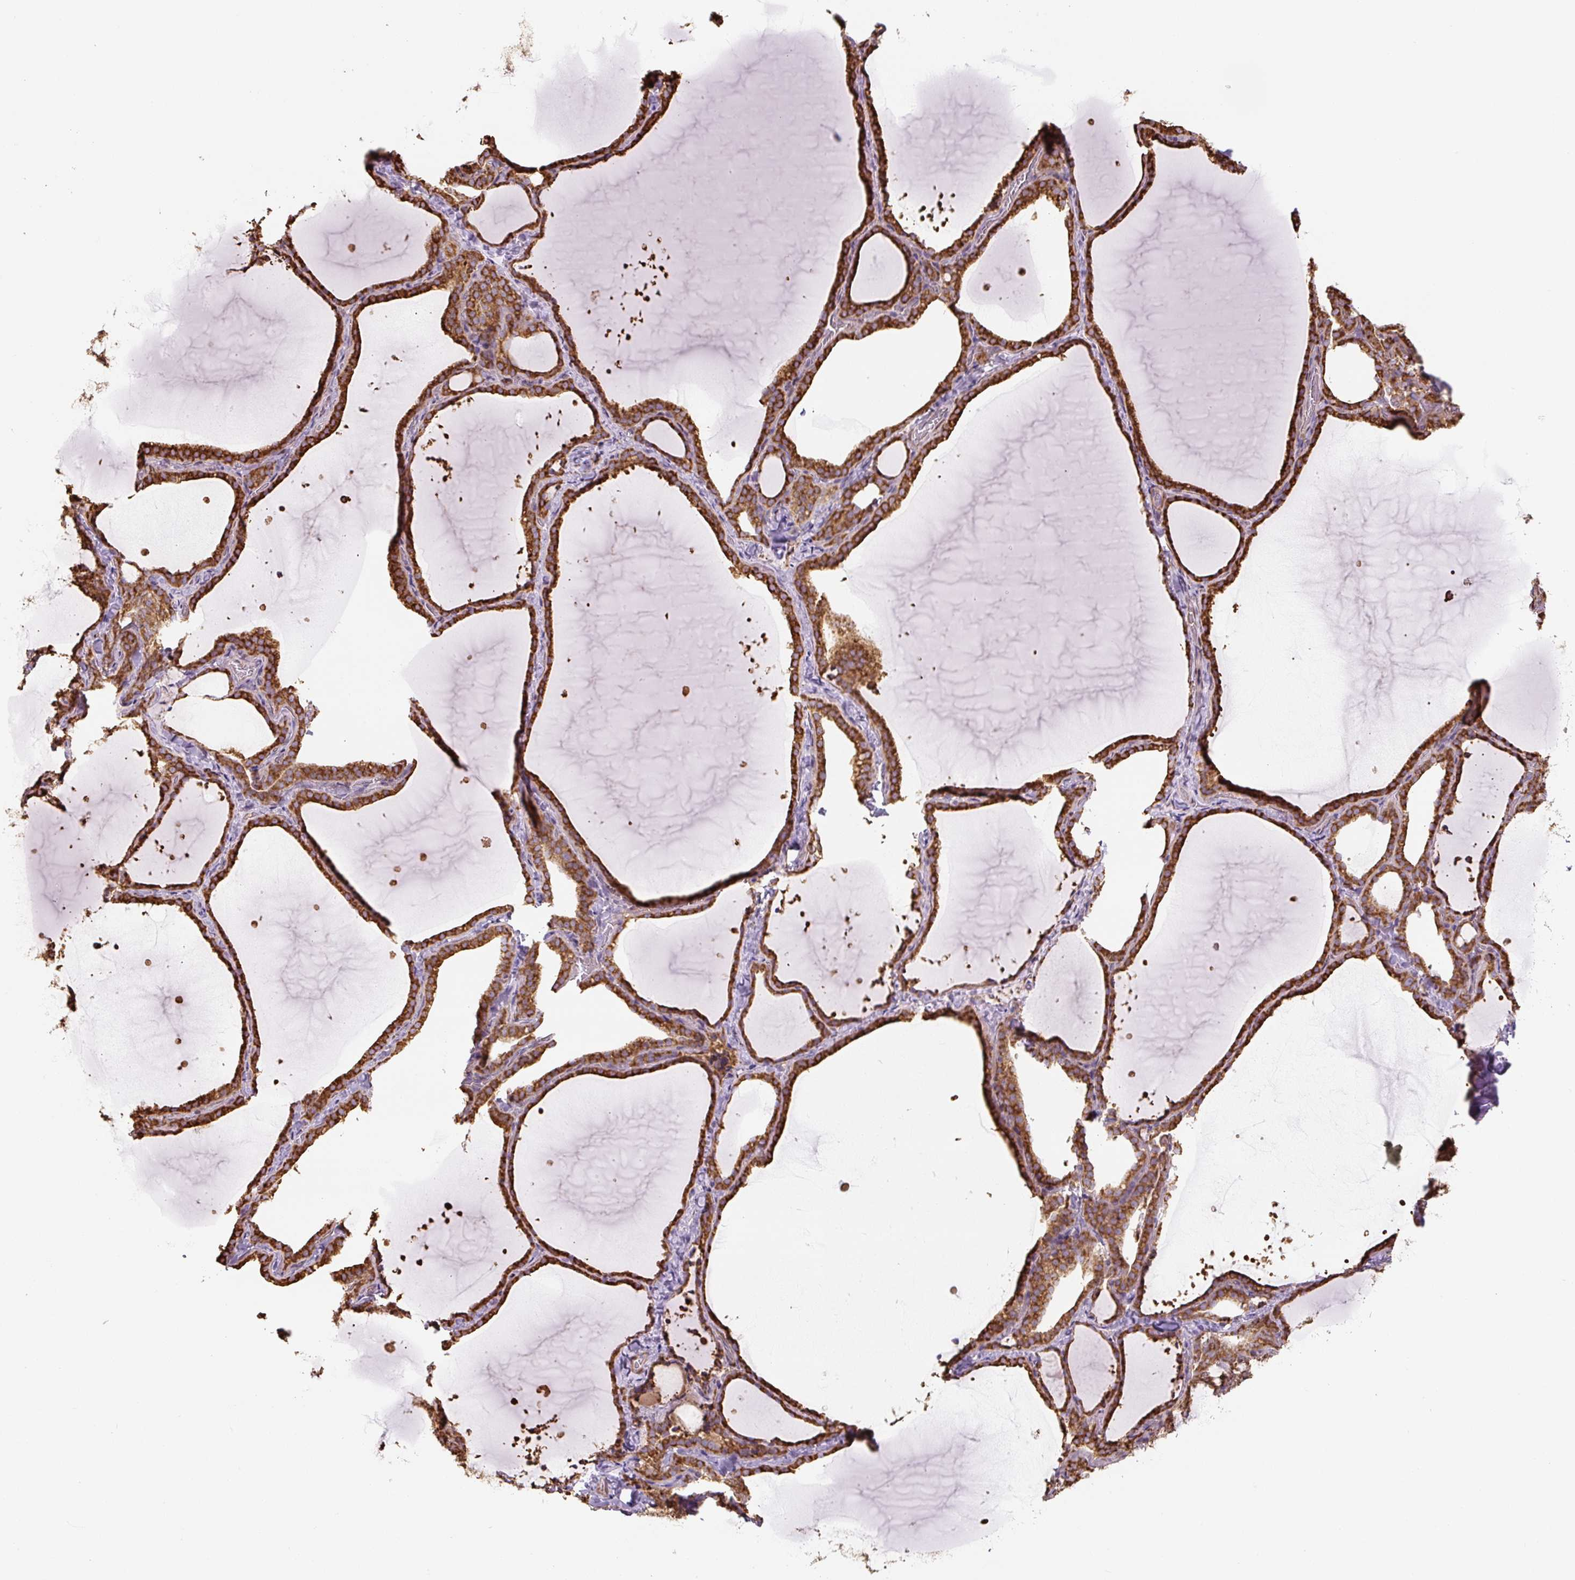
{"staining": {"intensity": "strong", "quantity": ">75%", "location": "cytoplasmic/membranous"}, "tissue": "thyroid gland", "cell_type": "Glandular cells", "image_type": "normal", "snomed": [{"axis": "morphology", "description": "Normal tissue, NOS"}, {"axis": "topography", "description": "Thyroid gland"}], "caption": "Immunohistochemistry (IHC) micrograph of normal thyroid gland stained for a protein (brown), which reveals high levels of strong cytoplasmic/membranous positivity in about >75% of glandular cells.", "gene": "RASA1", "patient": {"sex": "female", "age": 22}}